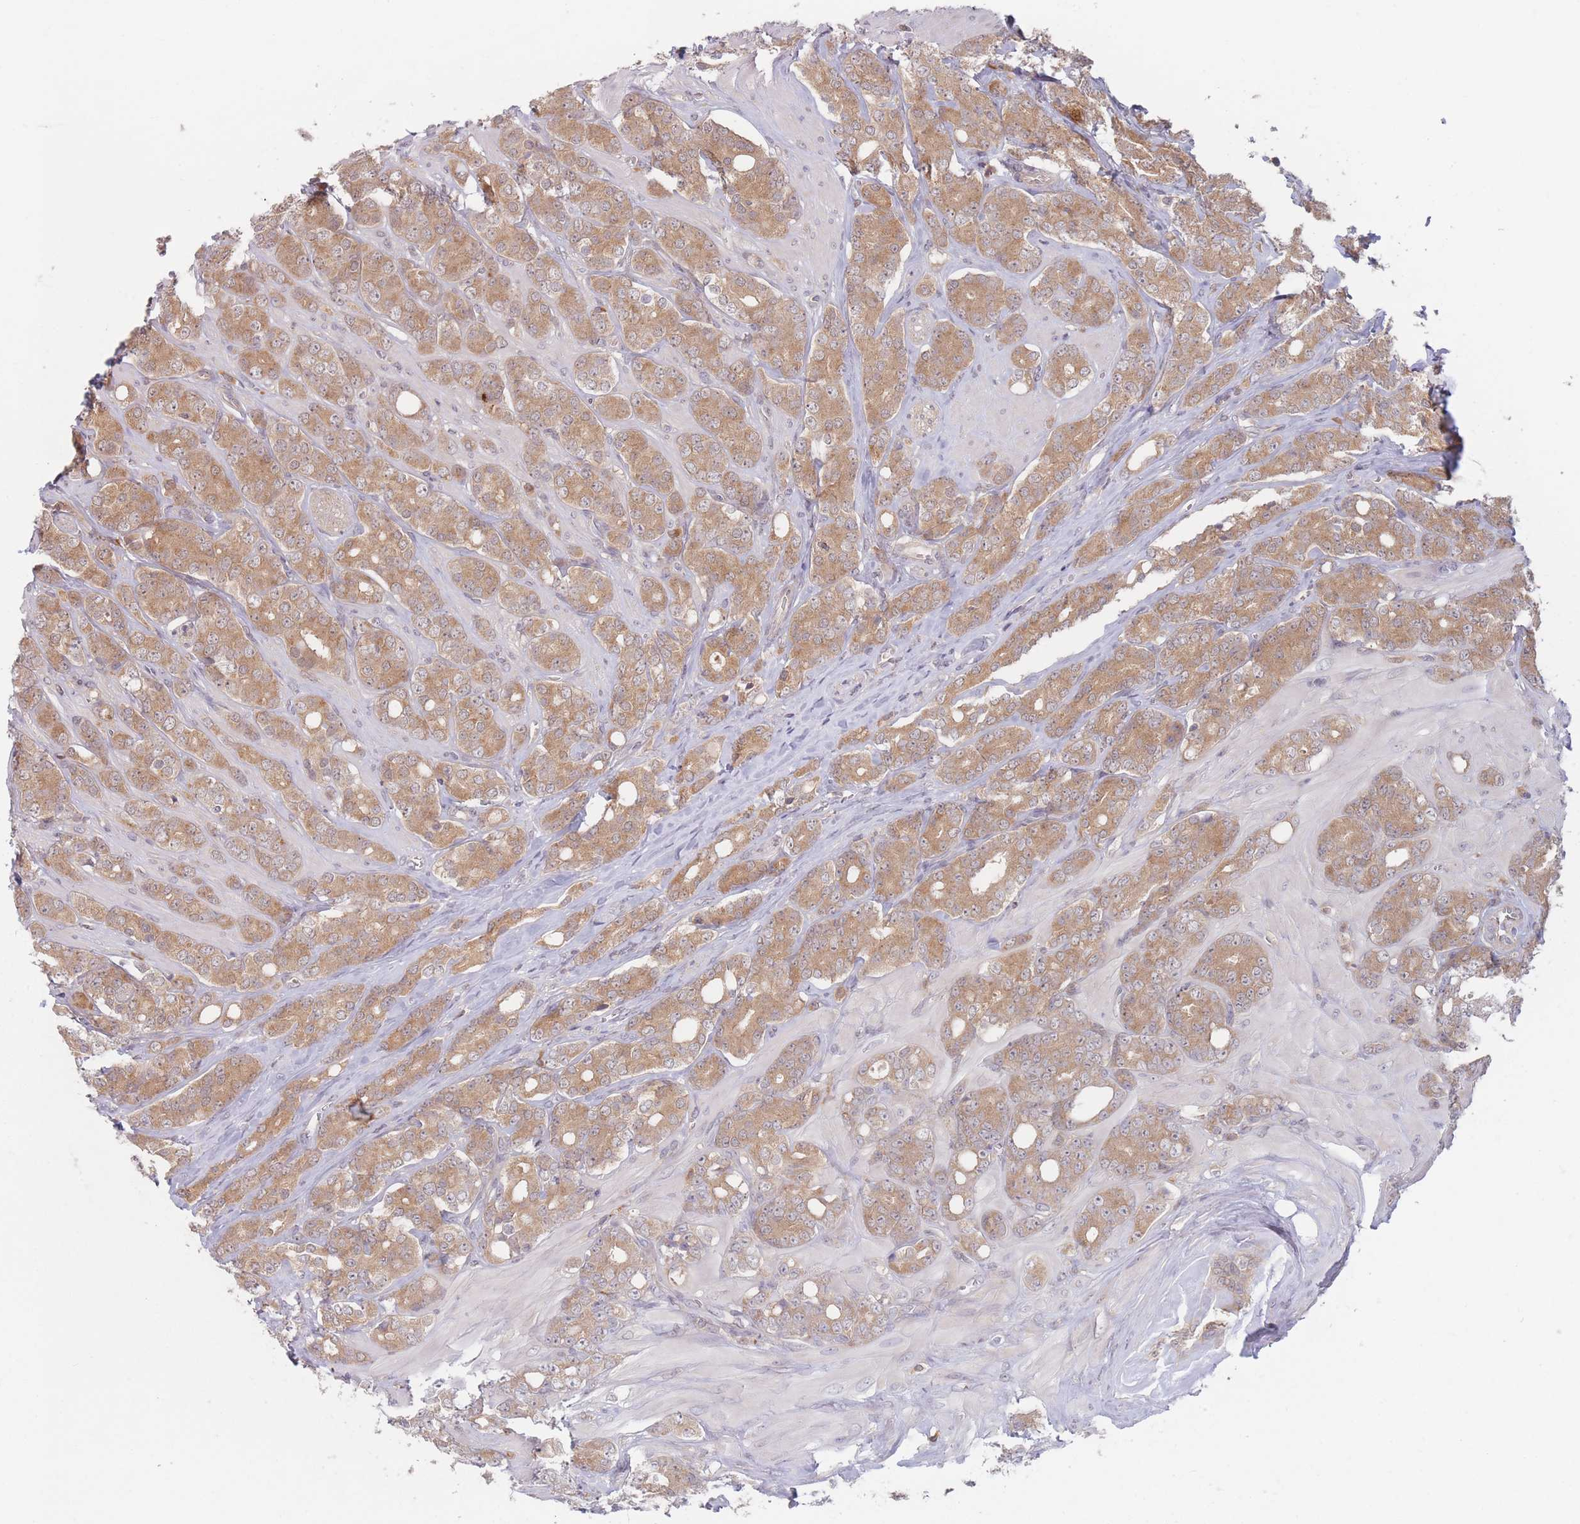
{"staining": {"intensity": "moderate", "quantity": ">75%", "location": "cytoplasmic/membranous,nuclear"}, "tissue": "prostate cancer", "cell_type": "Tumor cells", "image_type": "cancer", "snomed": [{"axis": "morphology", "description": "Adenocarcinoma, High grade"}, {"axis": "topography", "description": "Prostate"}], "caption": "Tumor cells demonstrate medium levels of moderate cytoplasmic/membranous and nuclear expression in approximately >75% of cells in prostate cancer.", "gene": "PPM1A", "patient": {"sex": "male", "age": 62}}